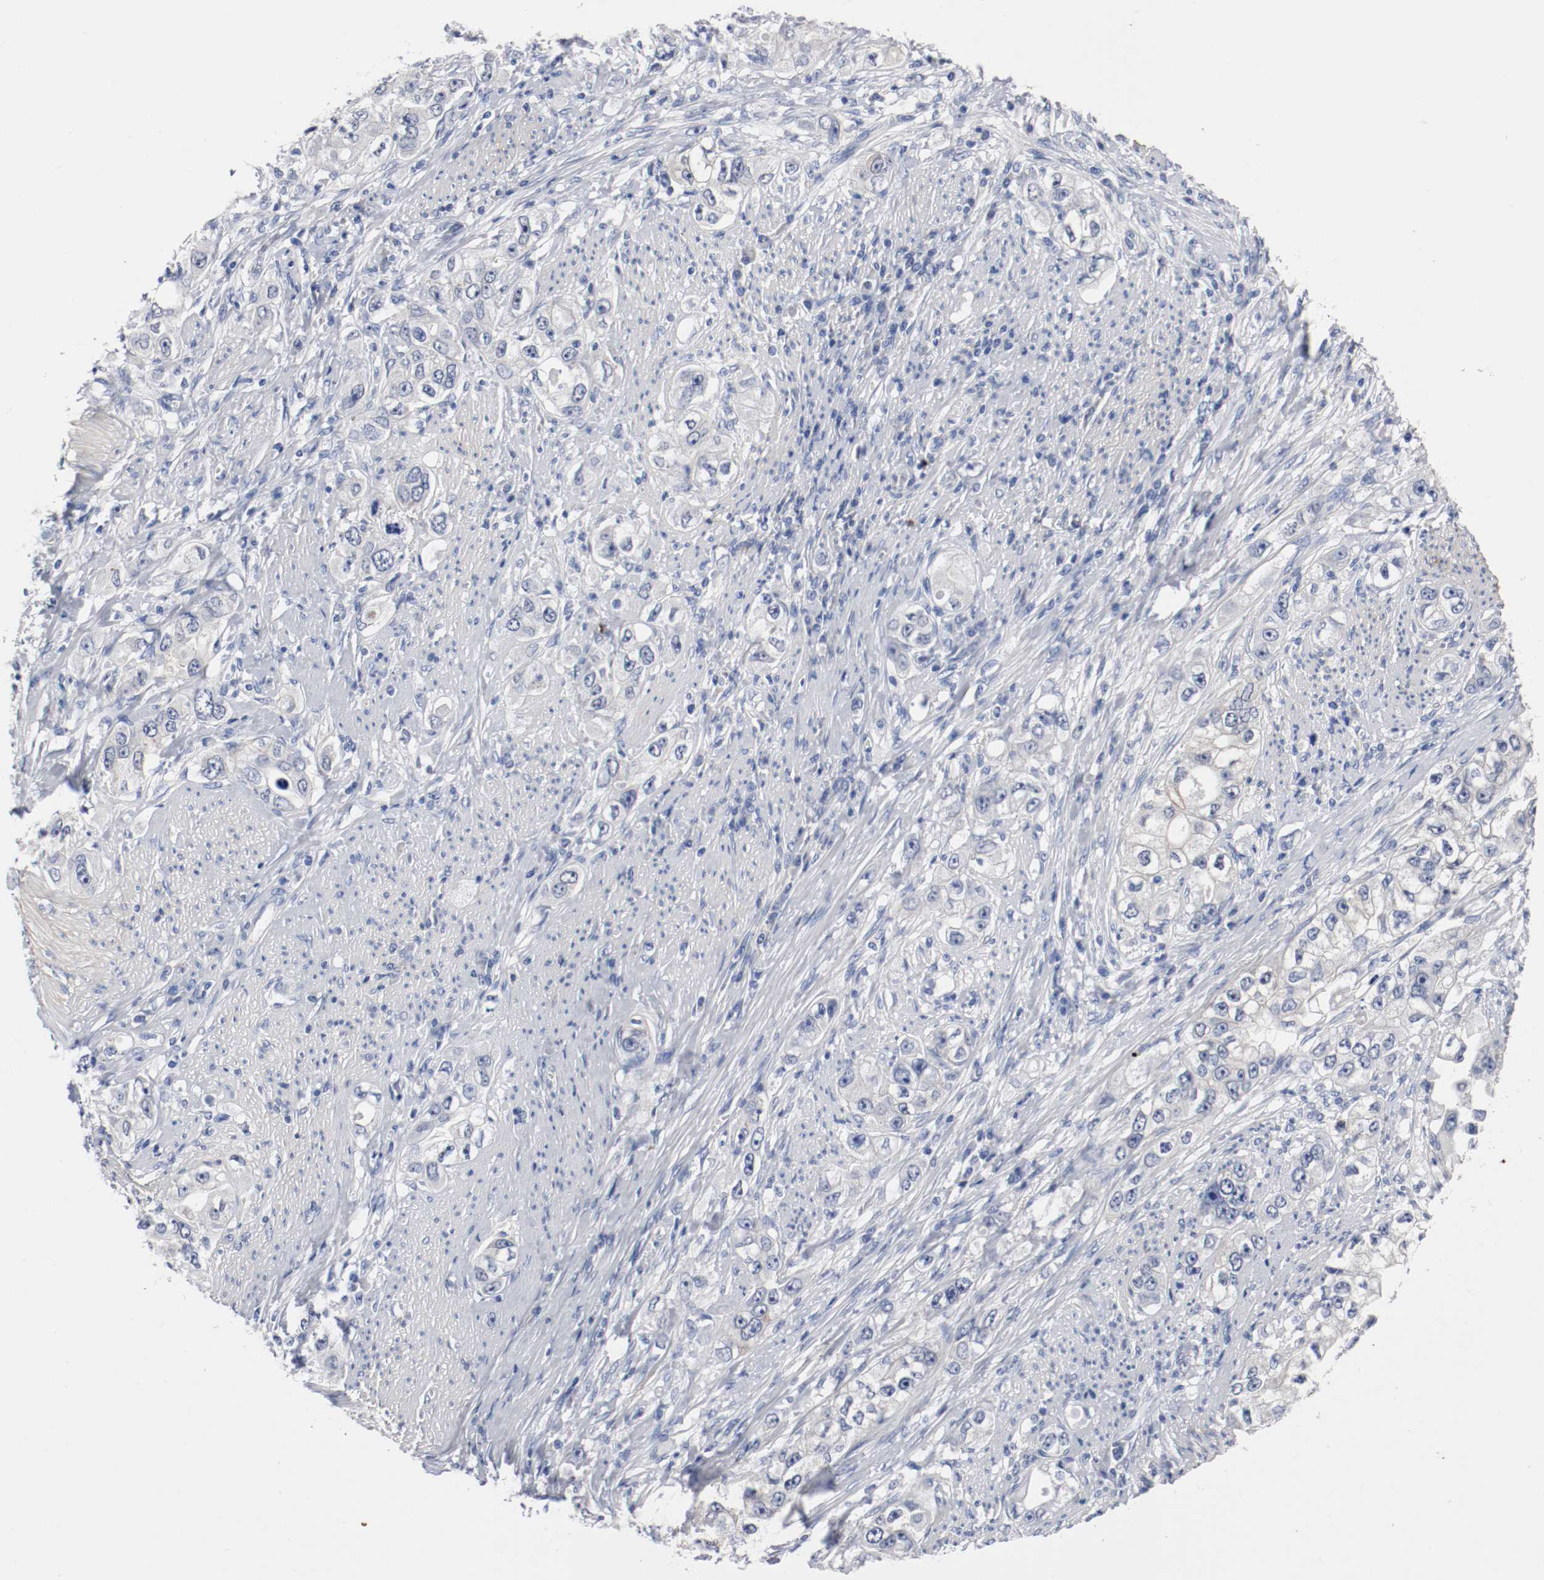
{"staining": {"intensity": "weak", "quantity": "25%-75%", "location": "cytoplasmic/membranous"}, "tissue": "stomach cancer", "cell_type": "Tumor cells", "image_type": "cancer", "snomed": [{"axis": "morphology", "description": "Adenocarcinoma, NOS"}, {"axis": "topography", "description": "Stomach, lower"}], "caption": "This is a photomicrograph of immunohistochemistry staining of stomach adenocarcinoma, which shows weak positivity in the cytoplasmic/membranous of tumor cells.", "gene": "TNC", "patient": {"sex": "female", "age": 93}}